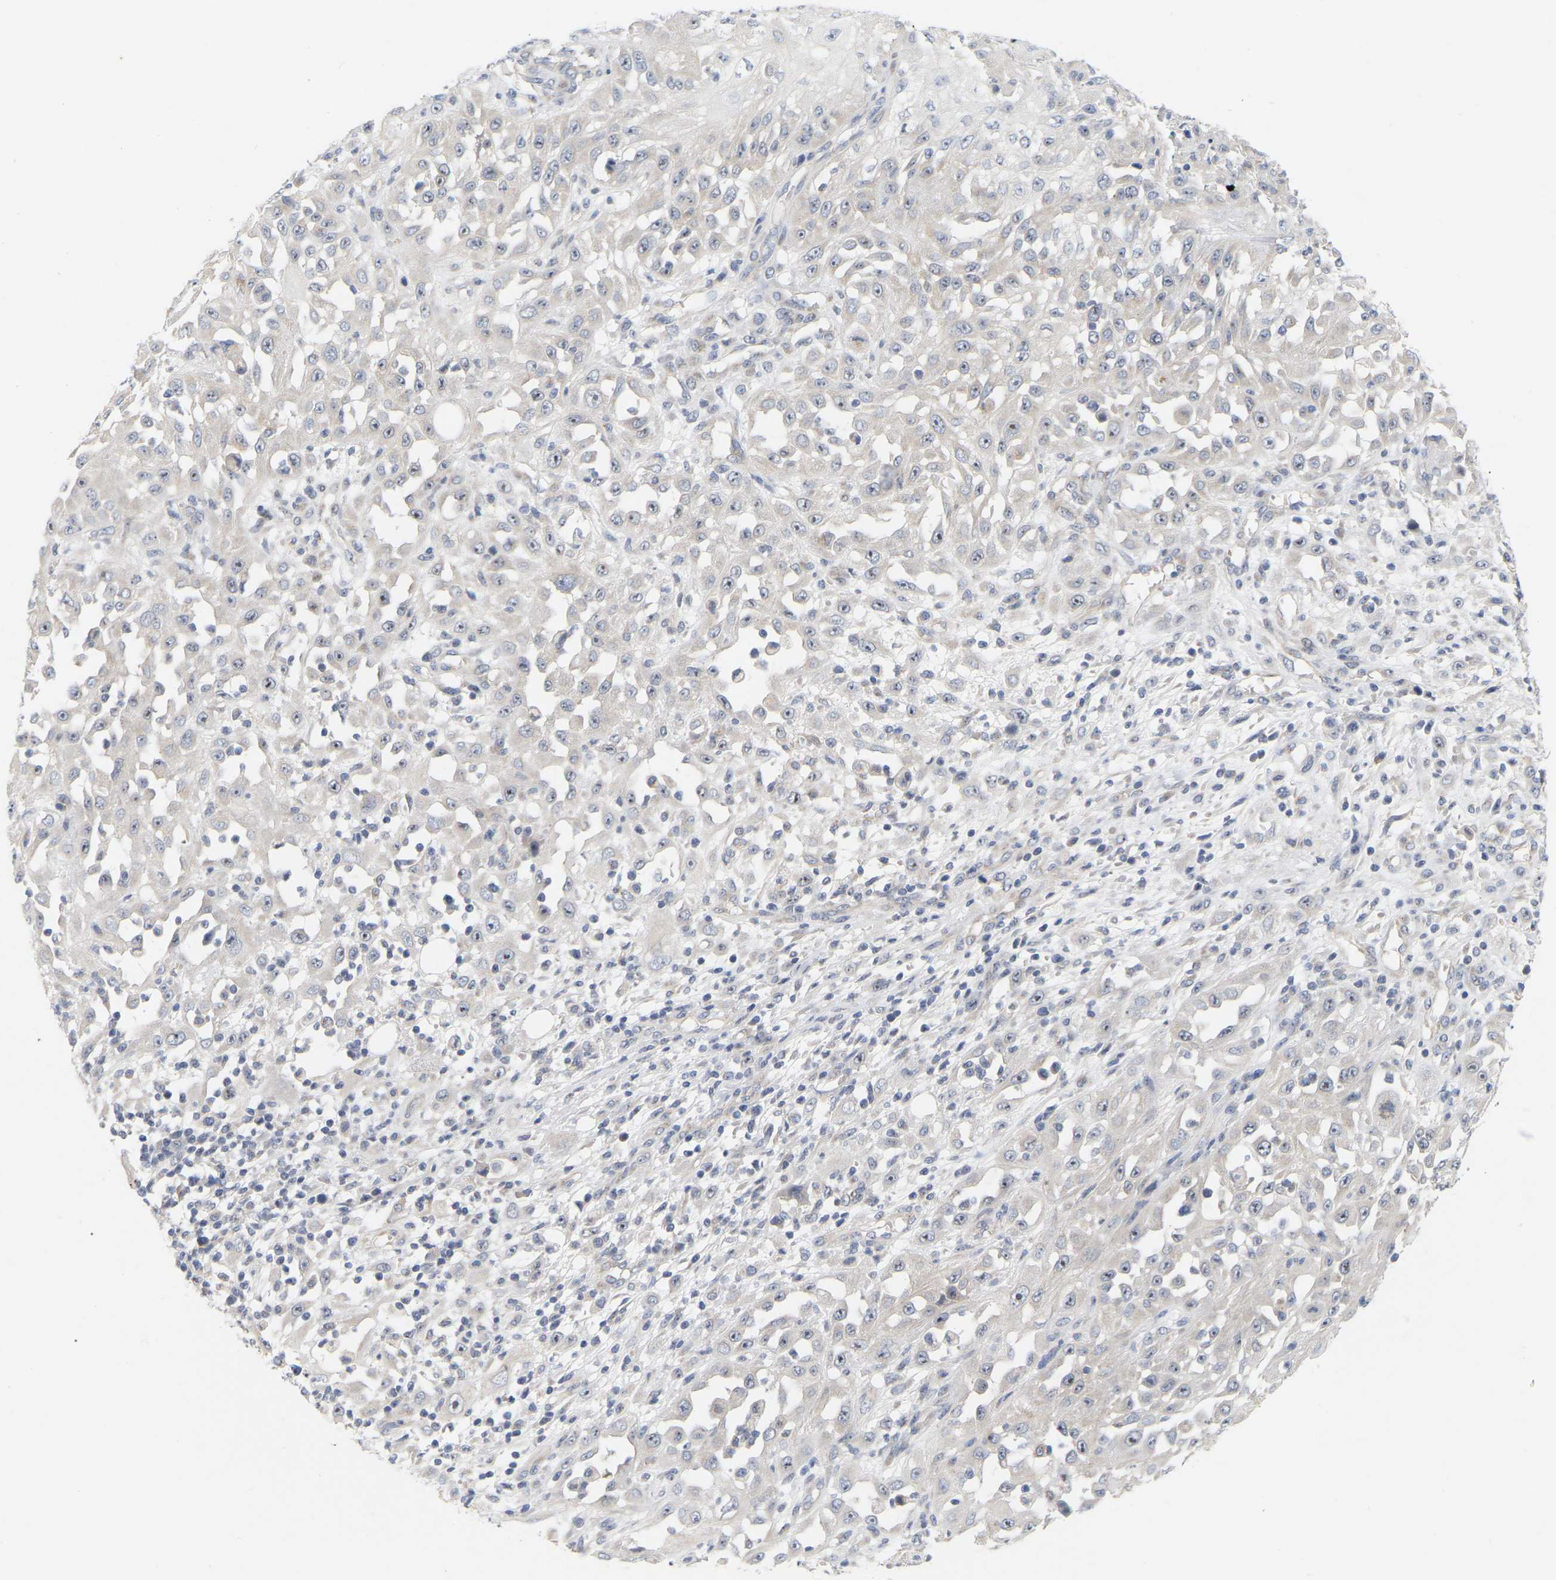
{"staining": {"intensity": "weak", "quantity": "<25%", "location": "nuclear"}, "tissue": "skin cancer", "cell_type": "Tumor cells", "image_type": "cancer", "snomed": [{"axis": "morphology", "description": "Squamous cell carcinoma, NOS"}, {"axis": "morphology", "description": "Squamous cell carcinoma, metastatic, NOS"}, {"axis": "topography", "description": "Skin"}, {"axis": "topography", "description": "Lymph node"}], "caption": "Photomicrograph shows no protein positivity in tumor cells of metastatic squamous cell carcinoma (skin) tissue. (DAB IHC visualized using brightfield microscopy, high magnification).", "gene": "MINDY4", "patient": {"sex": "male", "age": 75}}